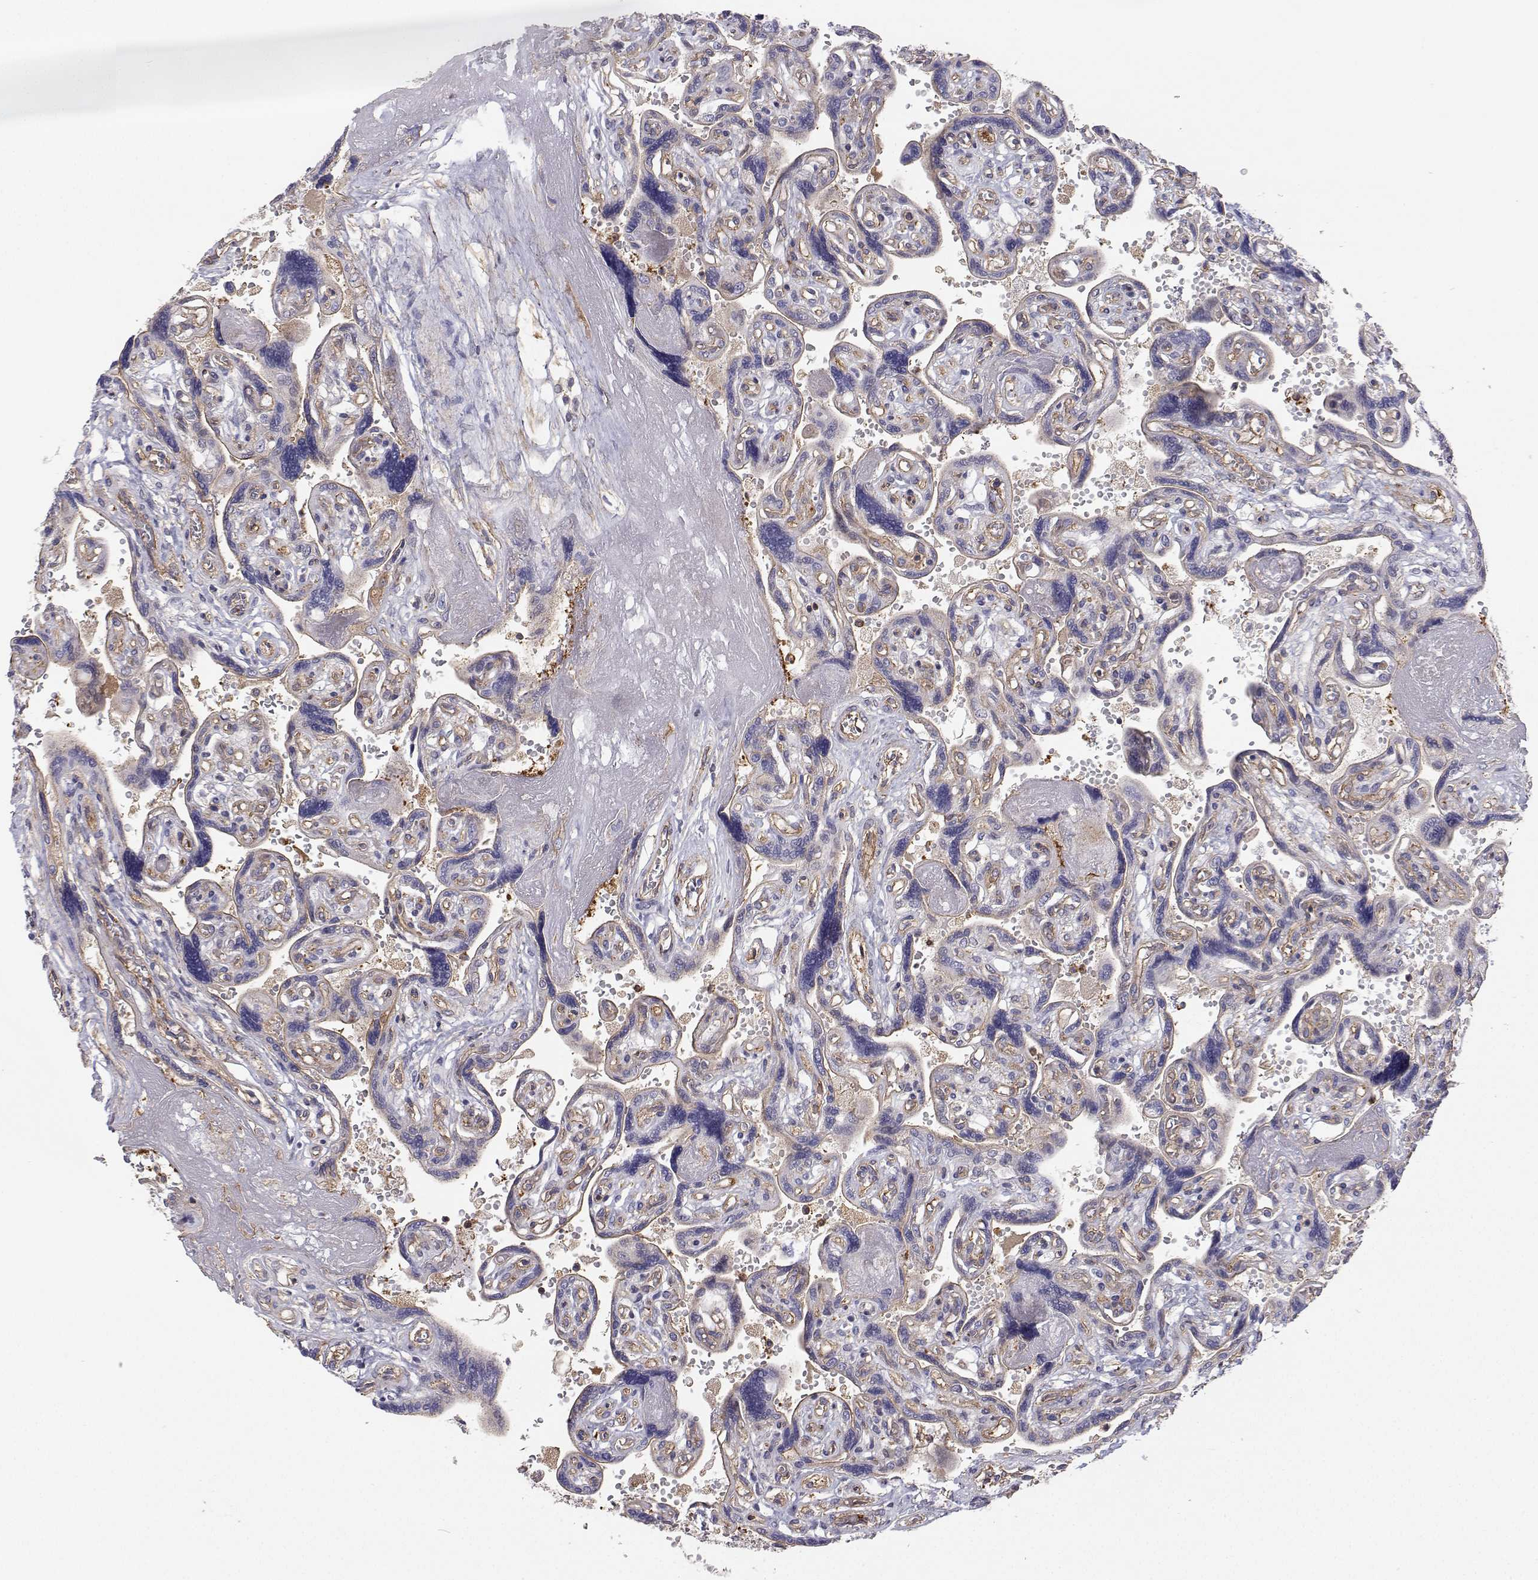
{"staining": {"intensity": "weak", "quantity": ">75%", "location": "cytoplasmic/membranous"}, "tissue": "placenta", "cell_type": "Decidual cells", "image_type": "normal", "snomed": [{"axis": "morphology", "description": "Normal tissue, NOS"}, {"axis": "topography", "description": "Placenta"}], "caption": "IHC (DAB (3,3'-diaminobenzidine)) staining of unremarkable placenta reveals weak cytoplasmic/membranous protein staining in about >75% of decidual cells.", "gene": "MYH9", "patient": {"sex": "female", "age": 32}}